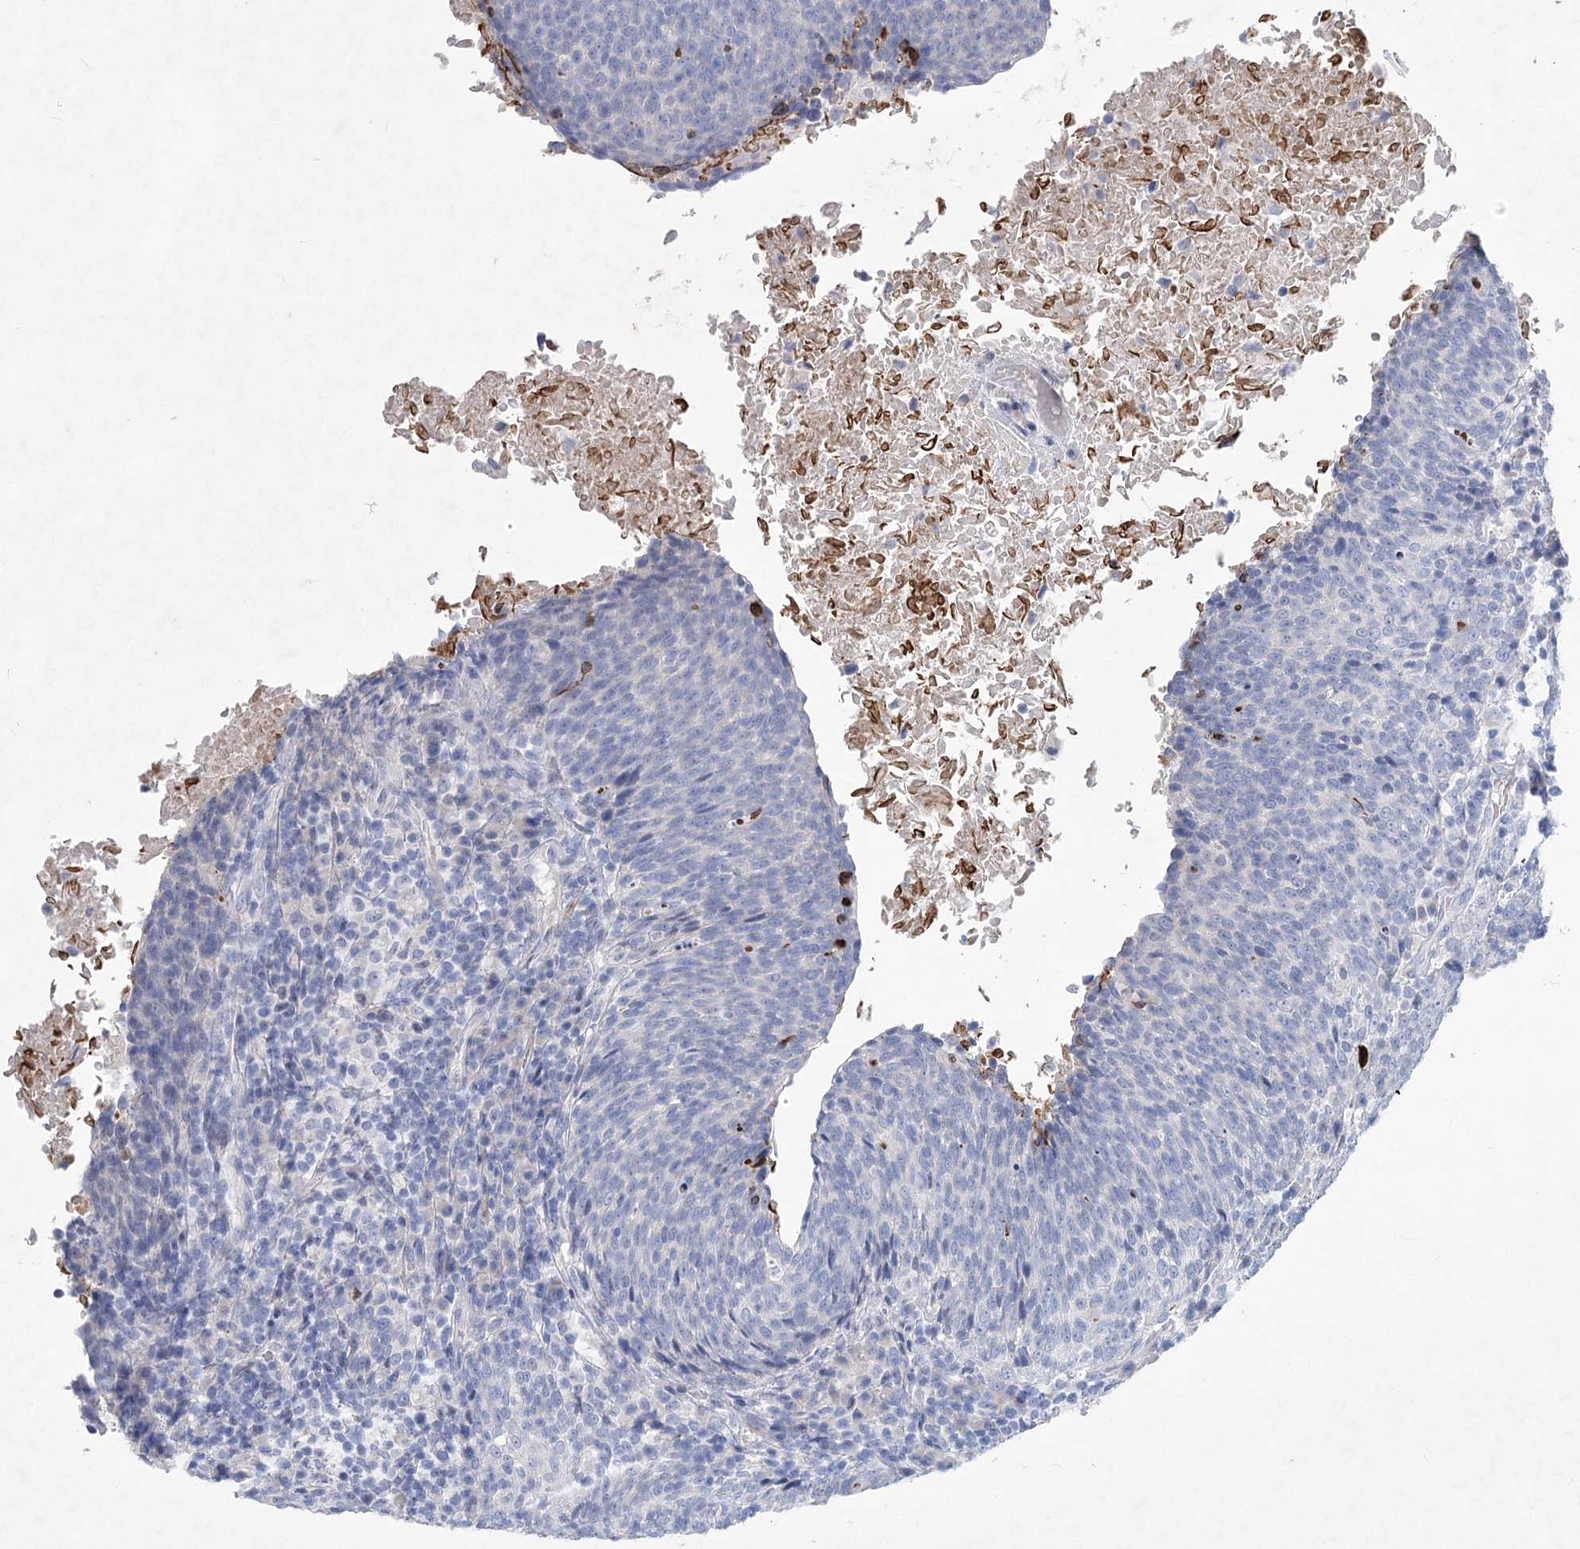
{"staining": {"intensity": "negative", "quantity": "none", "location": "none"}, "tissue": "head and neck cancer", "cell_type": "Tumor cells", "image_type": "cancer", "snomed": [{"axis": "morphology", "description": "Squamous cell carcinoma, NOS"}, {"axis": "morphology", "description": "Squamous cell carcinoma, metastatic, NOS"}, {"axis": "topography", "description": "Lymph node"}, {"axis": "topography", "description": "Head-Neck"}], "caption": "DAB (3,3'-diaminobenzidine) immunohistochemical staining of human metastatic squamous cell carcinoma (head and neck) shows no significant positivity in tumor cells. (DAB (3,3'-diaminobenzidine) immunohistochemistry (IHC), high magnification).", "gene": "WDR74", "patient": {"sex": "male", "age": 62}}